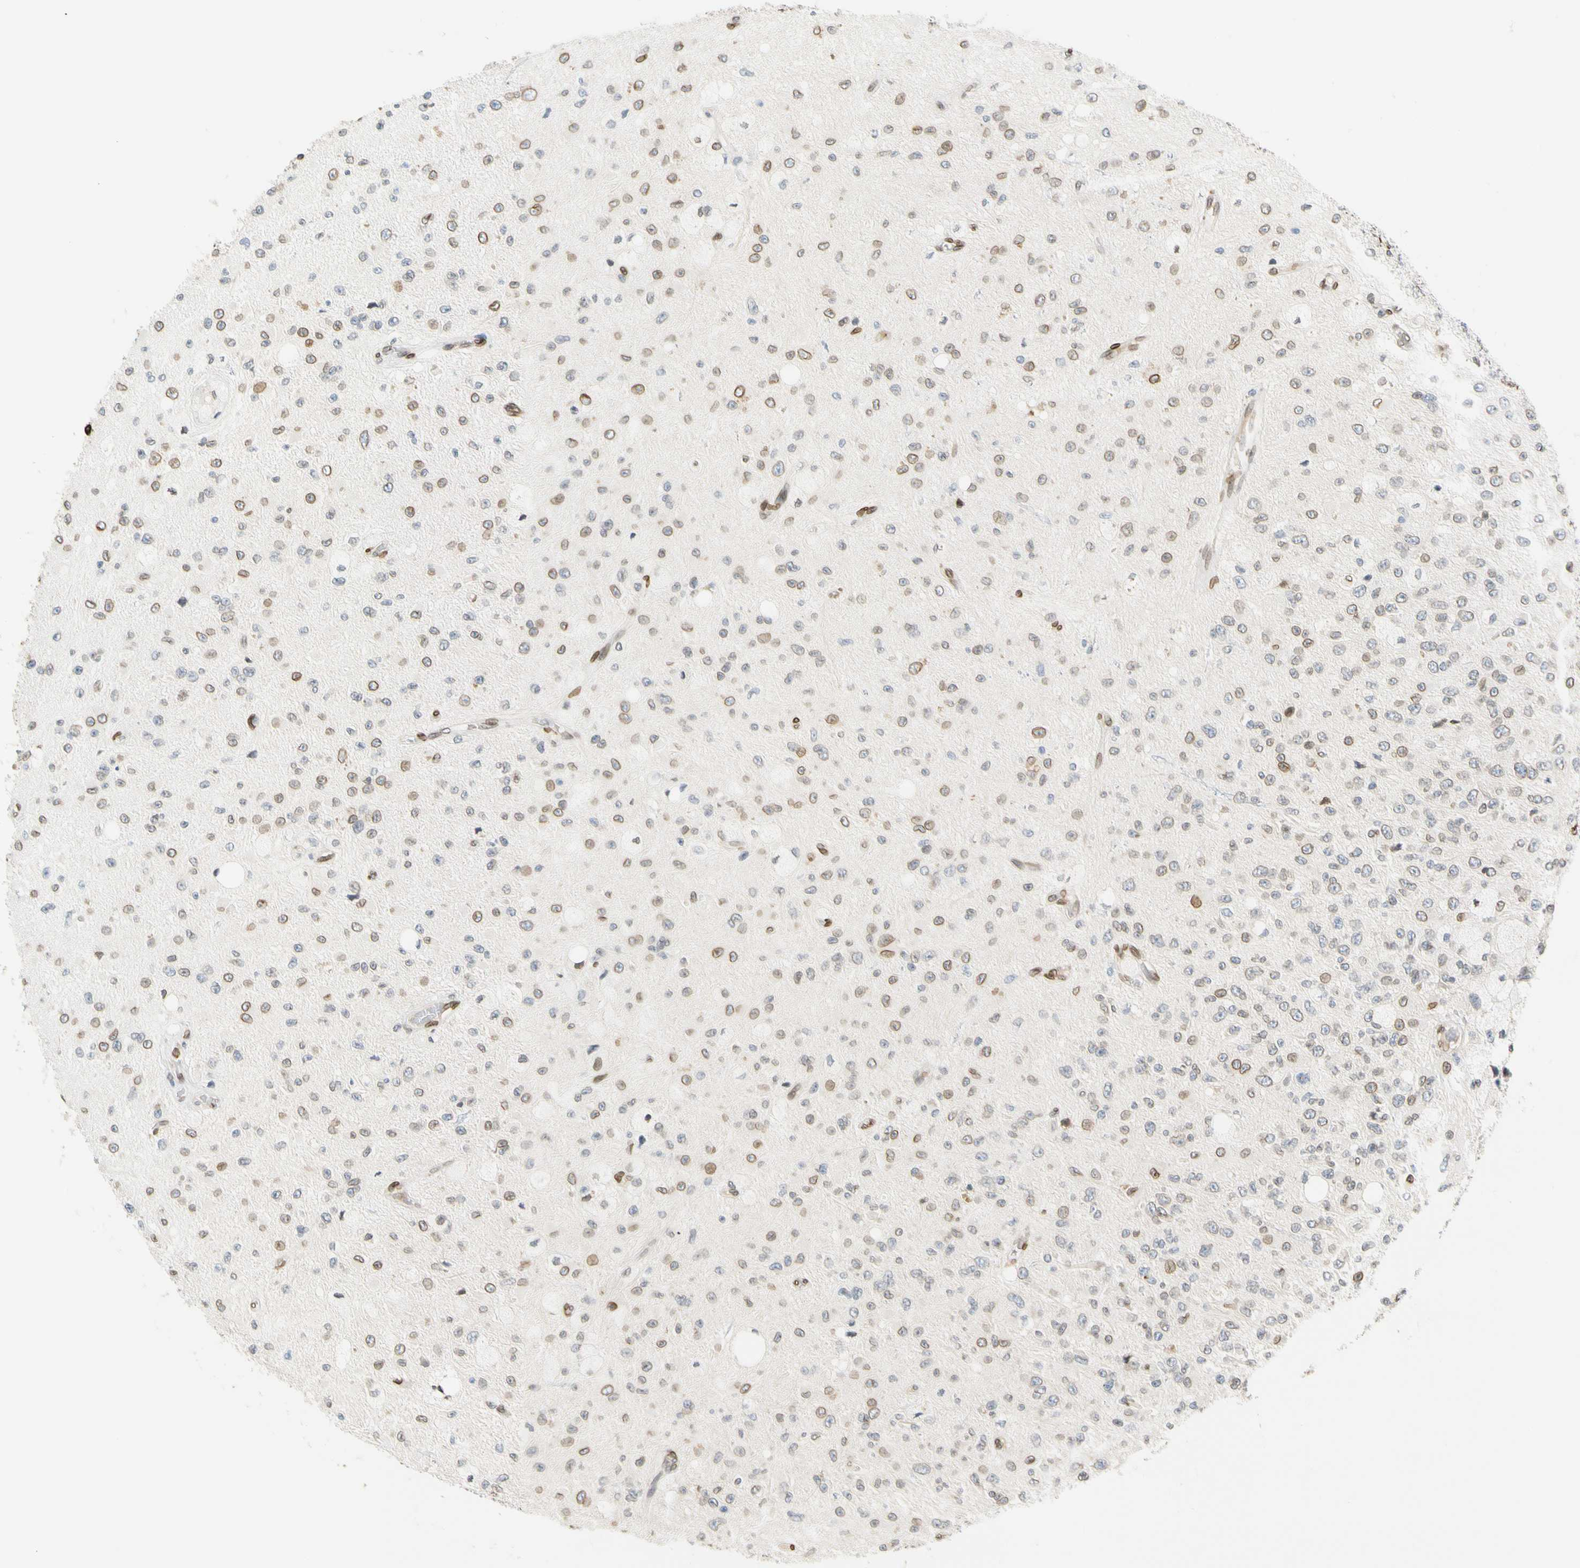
{"staining": {"intensity": "moderate", "quantity": "25%-75%", "location": "cytoplasmic/membranous,nuclear"}, "tissue": "glioma", "cell_type": "Tumor cells", "image_type": "cancer", "snomed": [{"axis": "morphology", "description": "Glioma, malignant, High grade"}, {"axis": "topography", "description": "pancreas cauda"}], "caption": "Immunohistochemistry (IHC) photomicrograph of human glioma stained for a protein (brown), which displays medium levels of moderate cytoplasmic/membranous and nuclear staining in about 25%-75% of tumor cells.", "gene": "SUN1", "patient": {"sex": "male", "age": 60}}